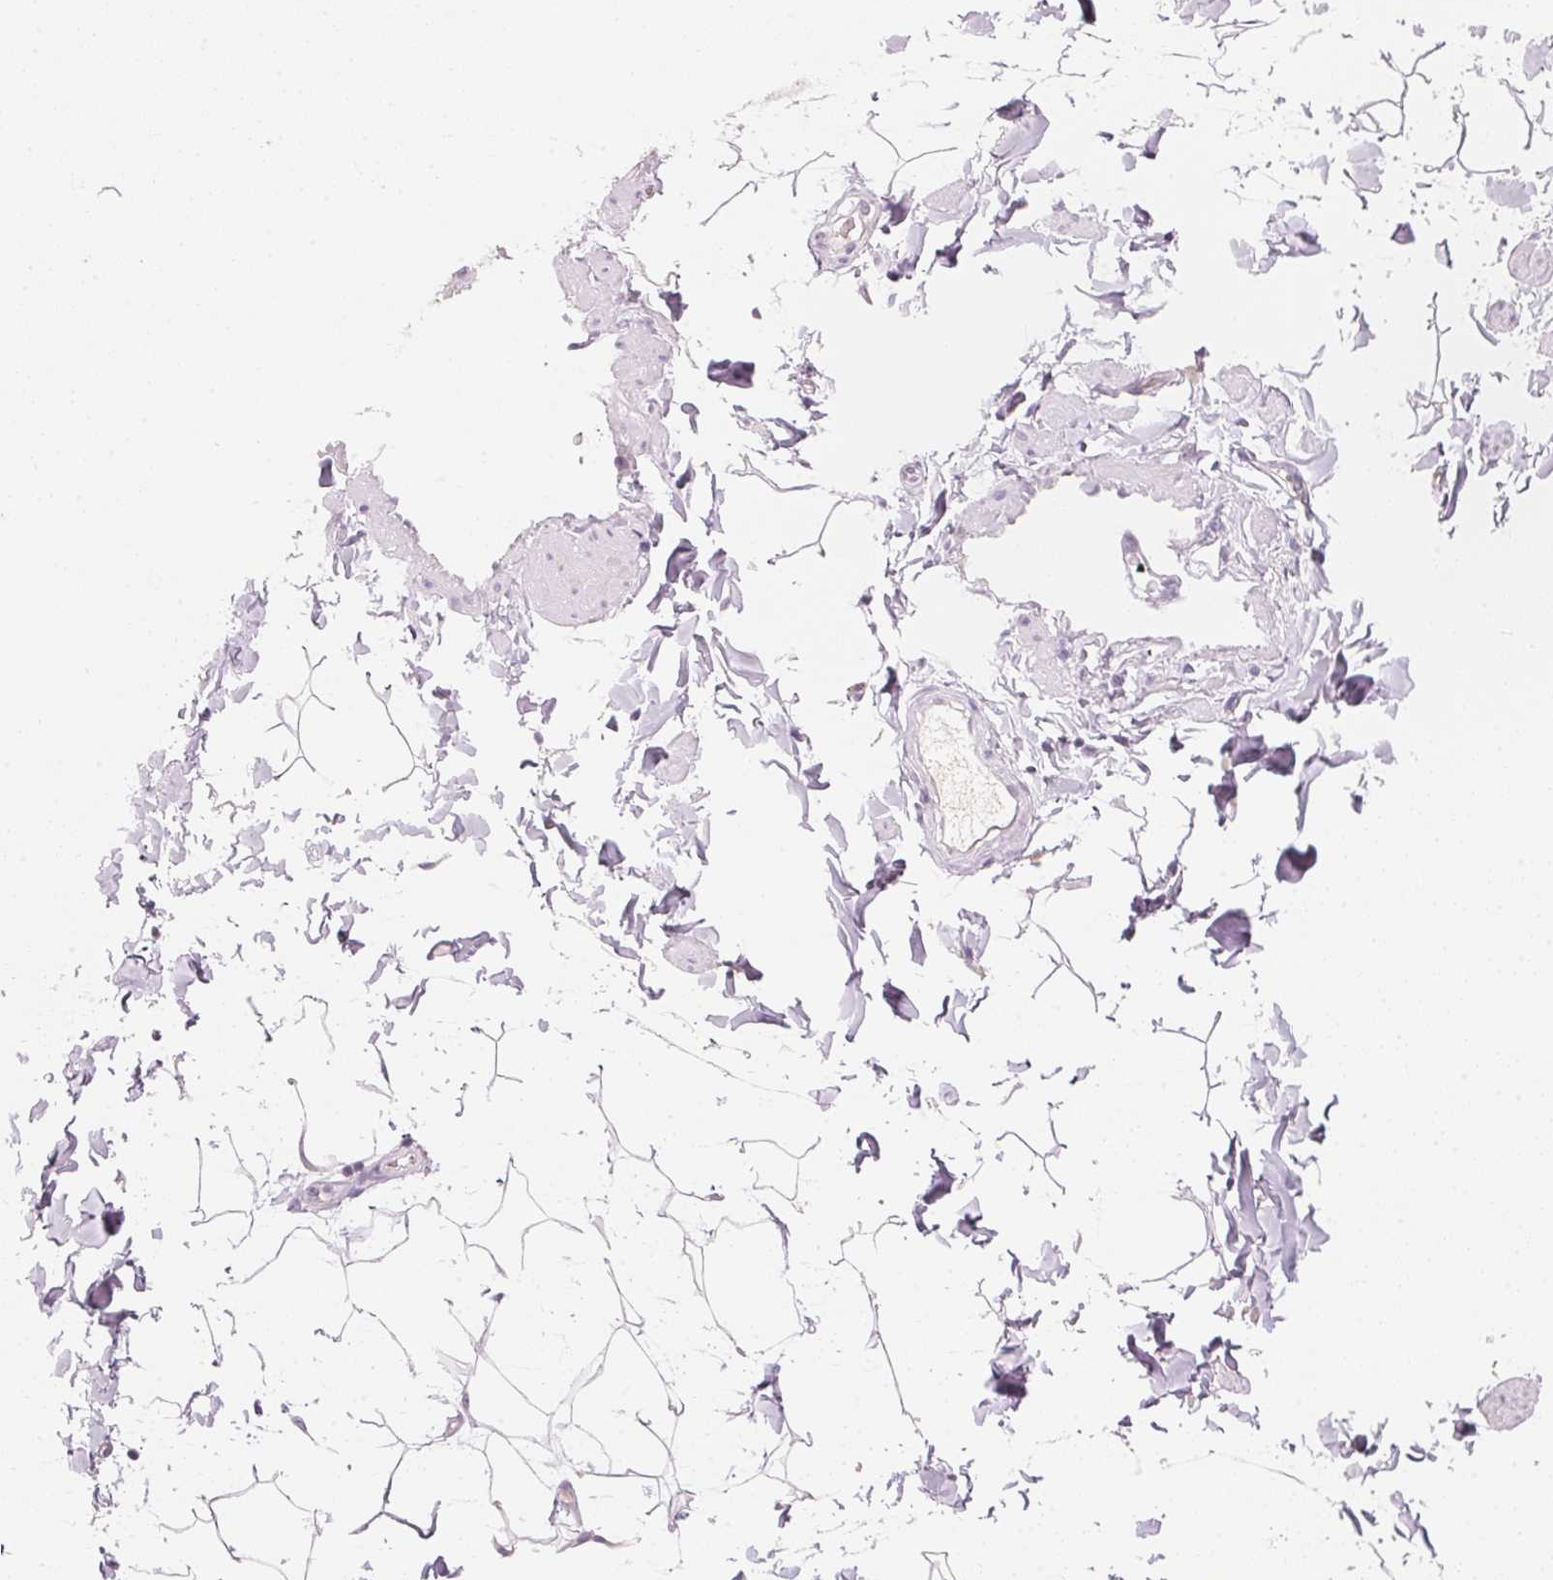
{"staining": {"intensity": "weak", "quantity": "<25%", "location": "cytoplasmic/membranous"}, "tissue": "adipose tissue", "cell_type": "Adipocytes", "image_type": "normal", "snomed": [{"axis": "morphology", "description": "Normal tissue, NOS"}, {"axis": "topography", "description": "Epididymis"}, {"axis": "topography", "description": "Peripheral nerve tissue"}], "caption": "This is an immunohistochemistry histopathology image of normal human adipose tissue. There is no positivity in adipocytes.", "gene": "HOXB13", "patient": {"sex": "male", "age": 32}}